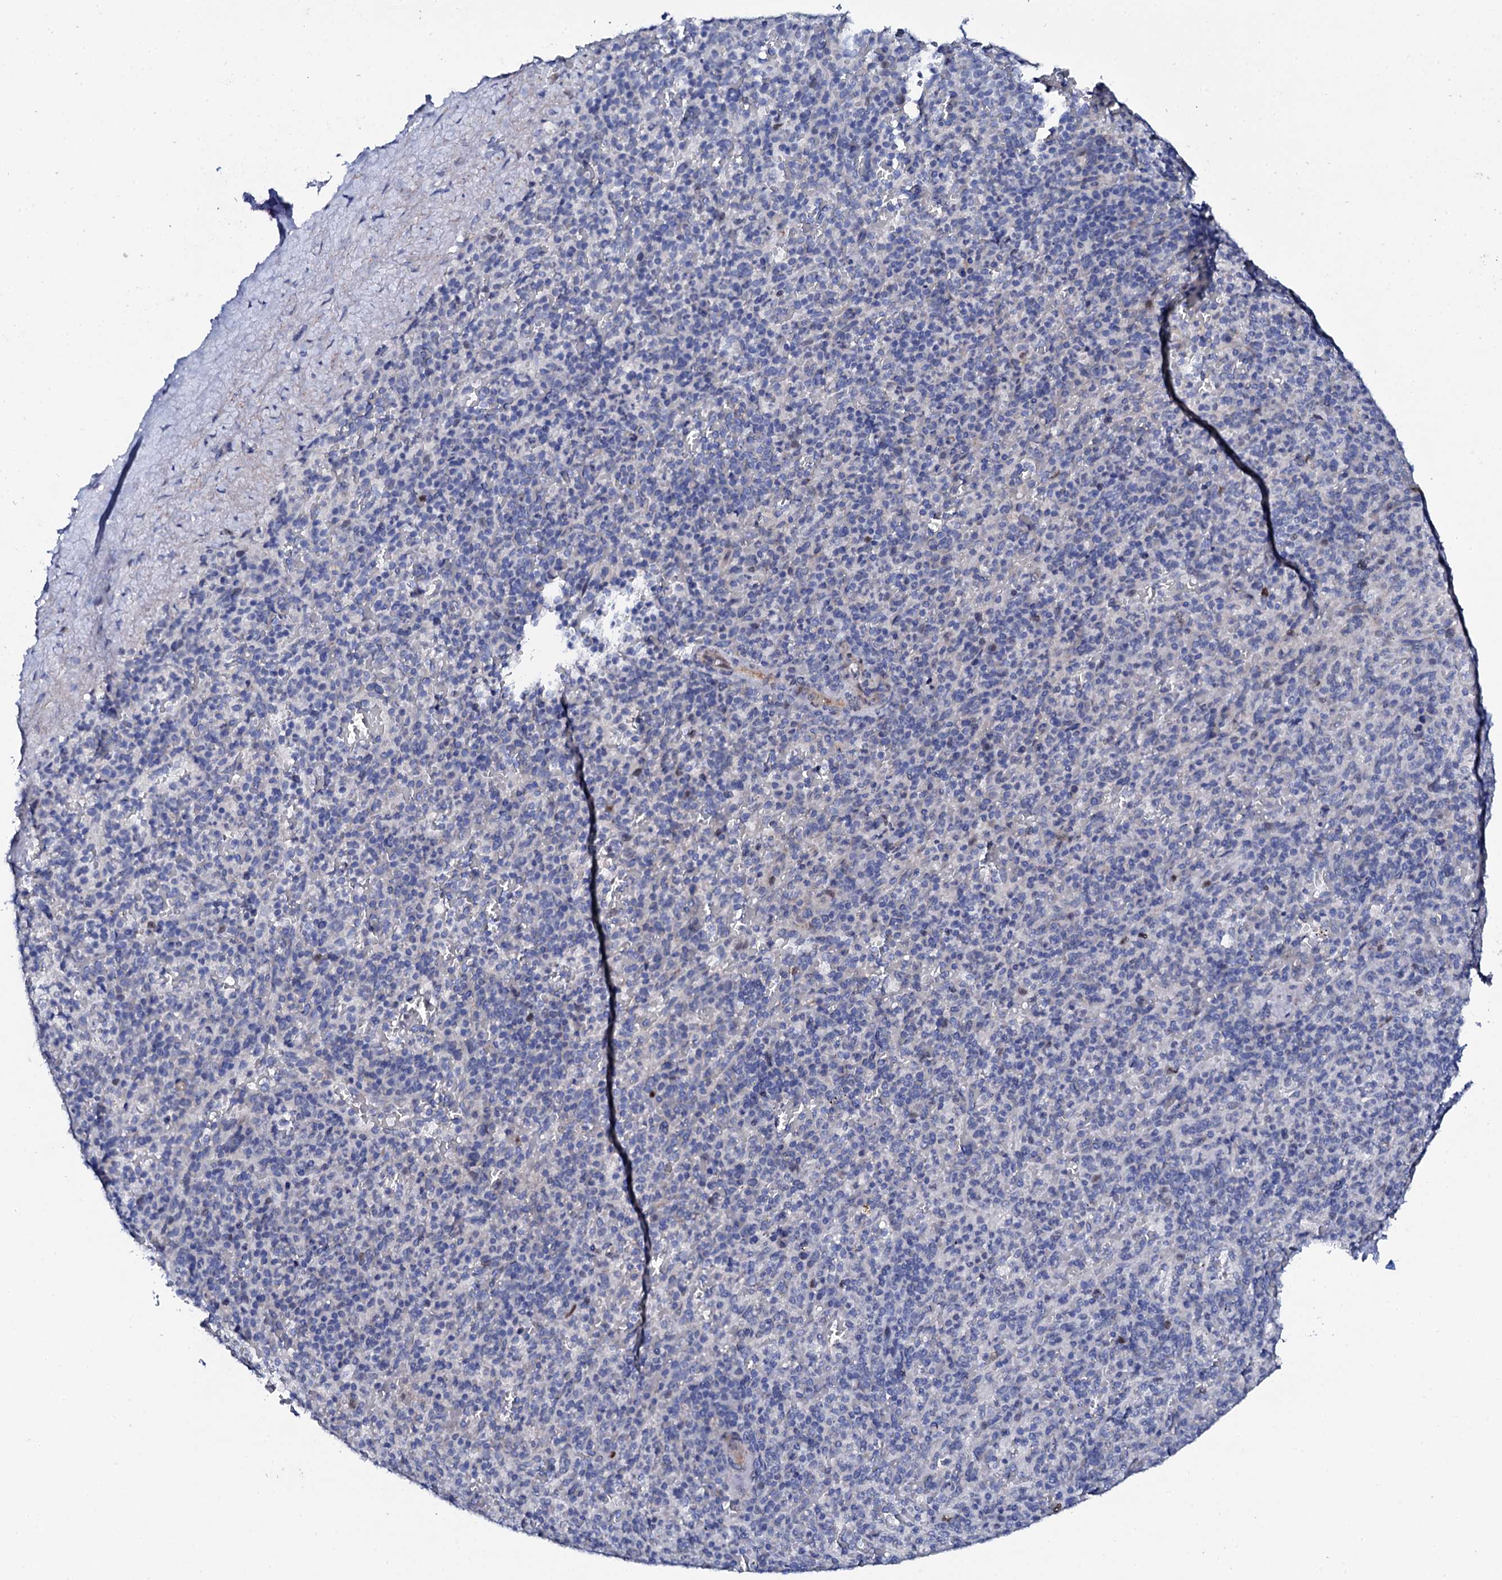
{"staining": {"intensity": "negative", "quantity": "none", "location": "none"}, "tissue": "spleen", "cell_type": "Cells in red pulp", "image_type": "normal", "snomed": [{"axis": "morphology", "description": "Normal tissue, NOS"}, {"axis": "topography", "description": "Spleen"}], "caption": "IHC of normal spleen demonstrates no expression in cells in red pulp. Nuclei are stained in blue.", "gene": "NUDT13", "patient": {"sex": "male", "age": 82}}